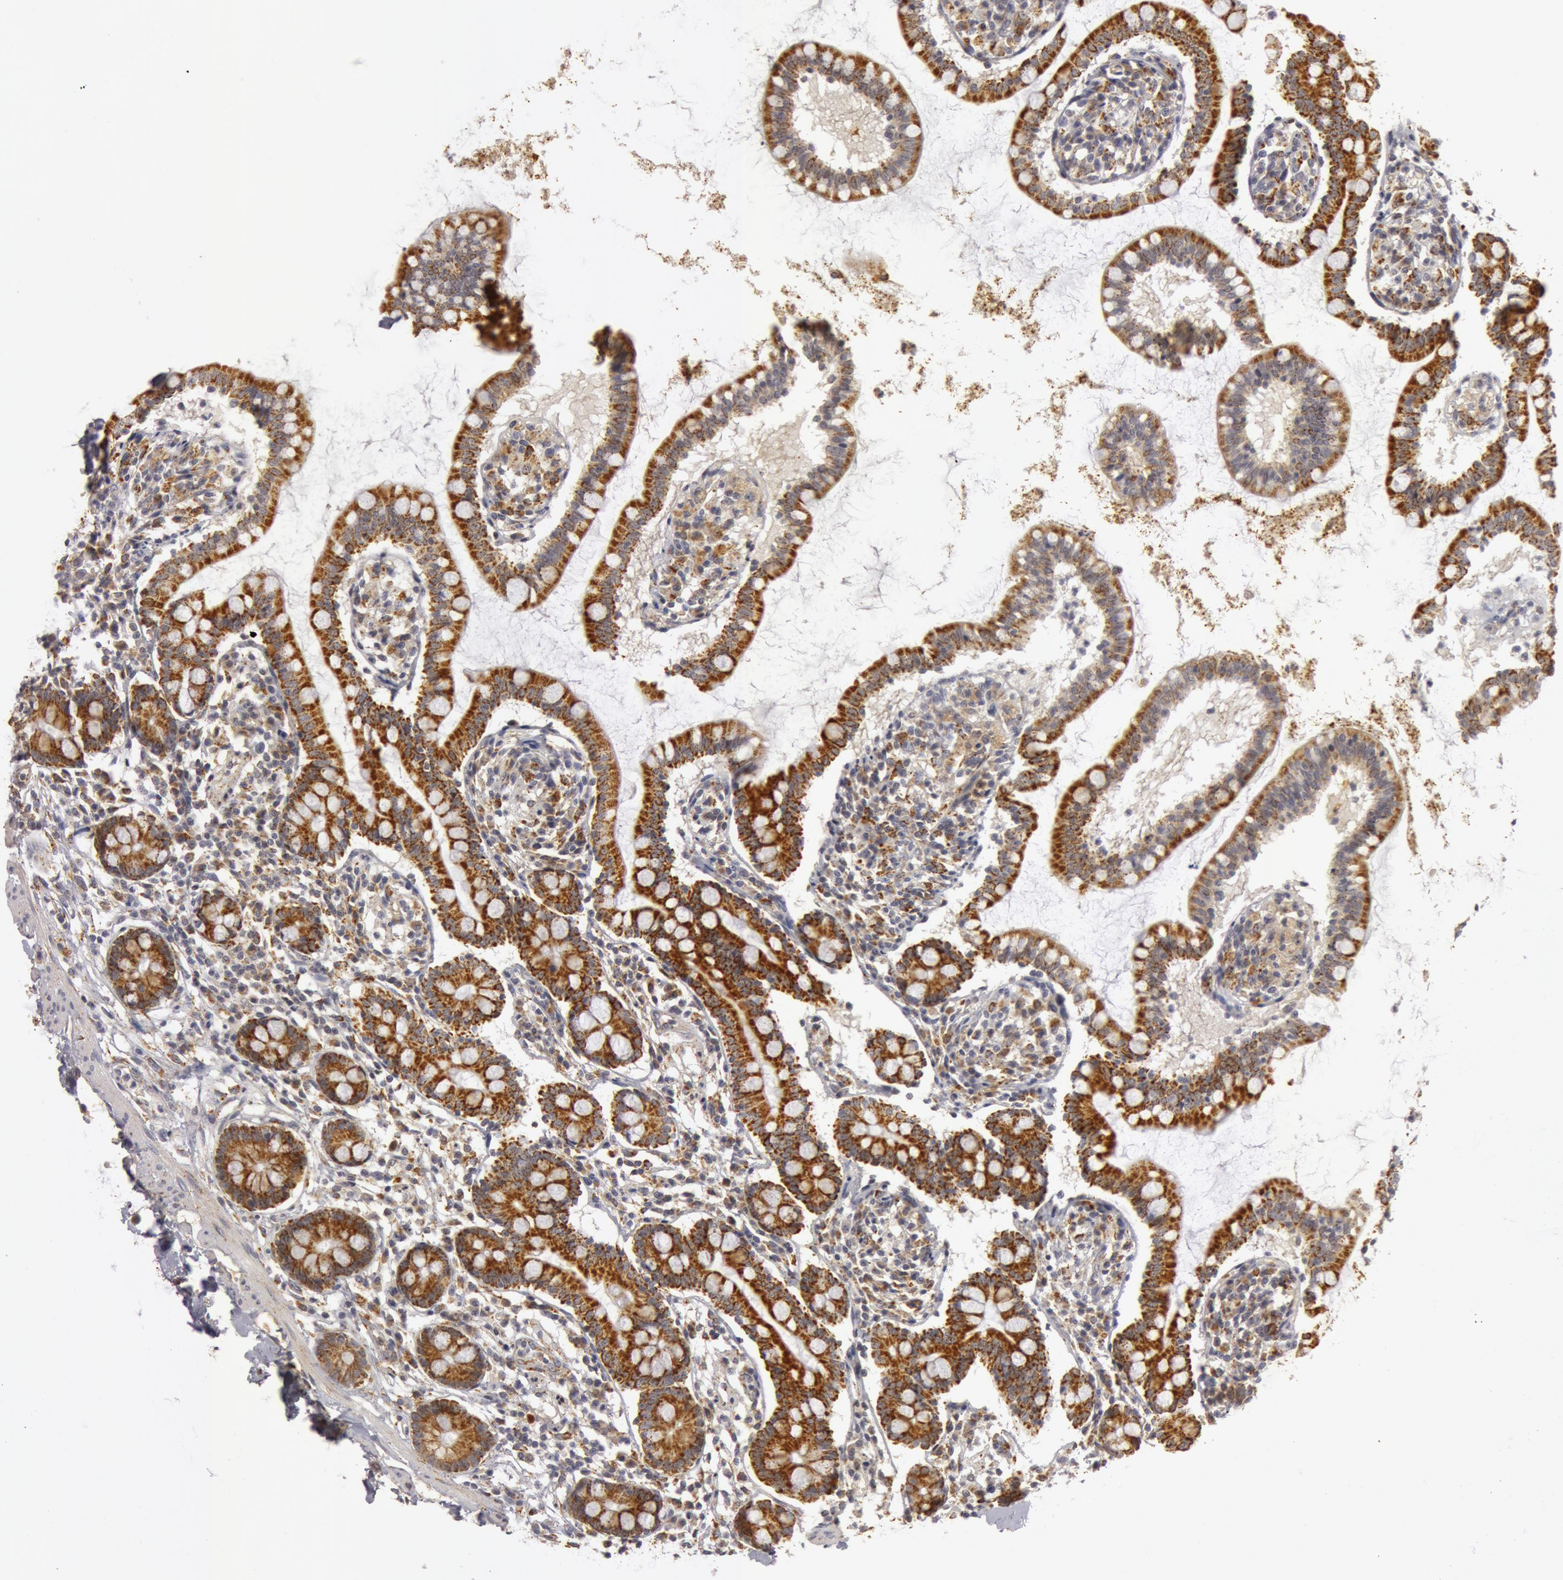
{"staining": {"intensity": "moderate", "quantity": ">75%", "location": "cytoplasmic/membranous"}, "tissue": "small intestine", "cell_type": "Glandular cells", "image_type": "normal", "snomed": [{"axis": "morphology", "description": "Normal tissue, NOS"}, {"axis": "topography", "description": "Small intestine"}], "caption": "Moderate cytoplasmic/membranous expression is present in about >75% of glandular cells in normal small intestine.", "gene": "C7", "patient": {"sex": "female", "age": 61}}